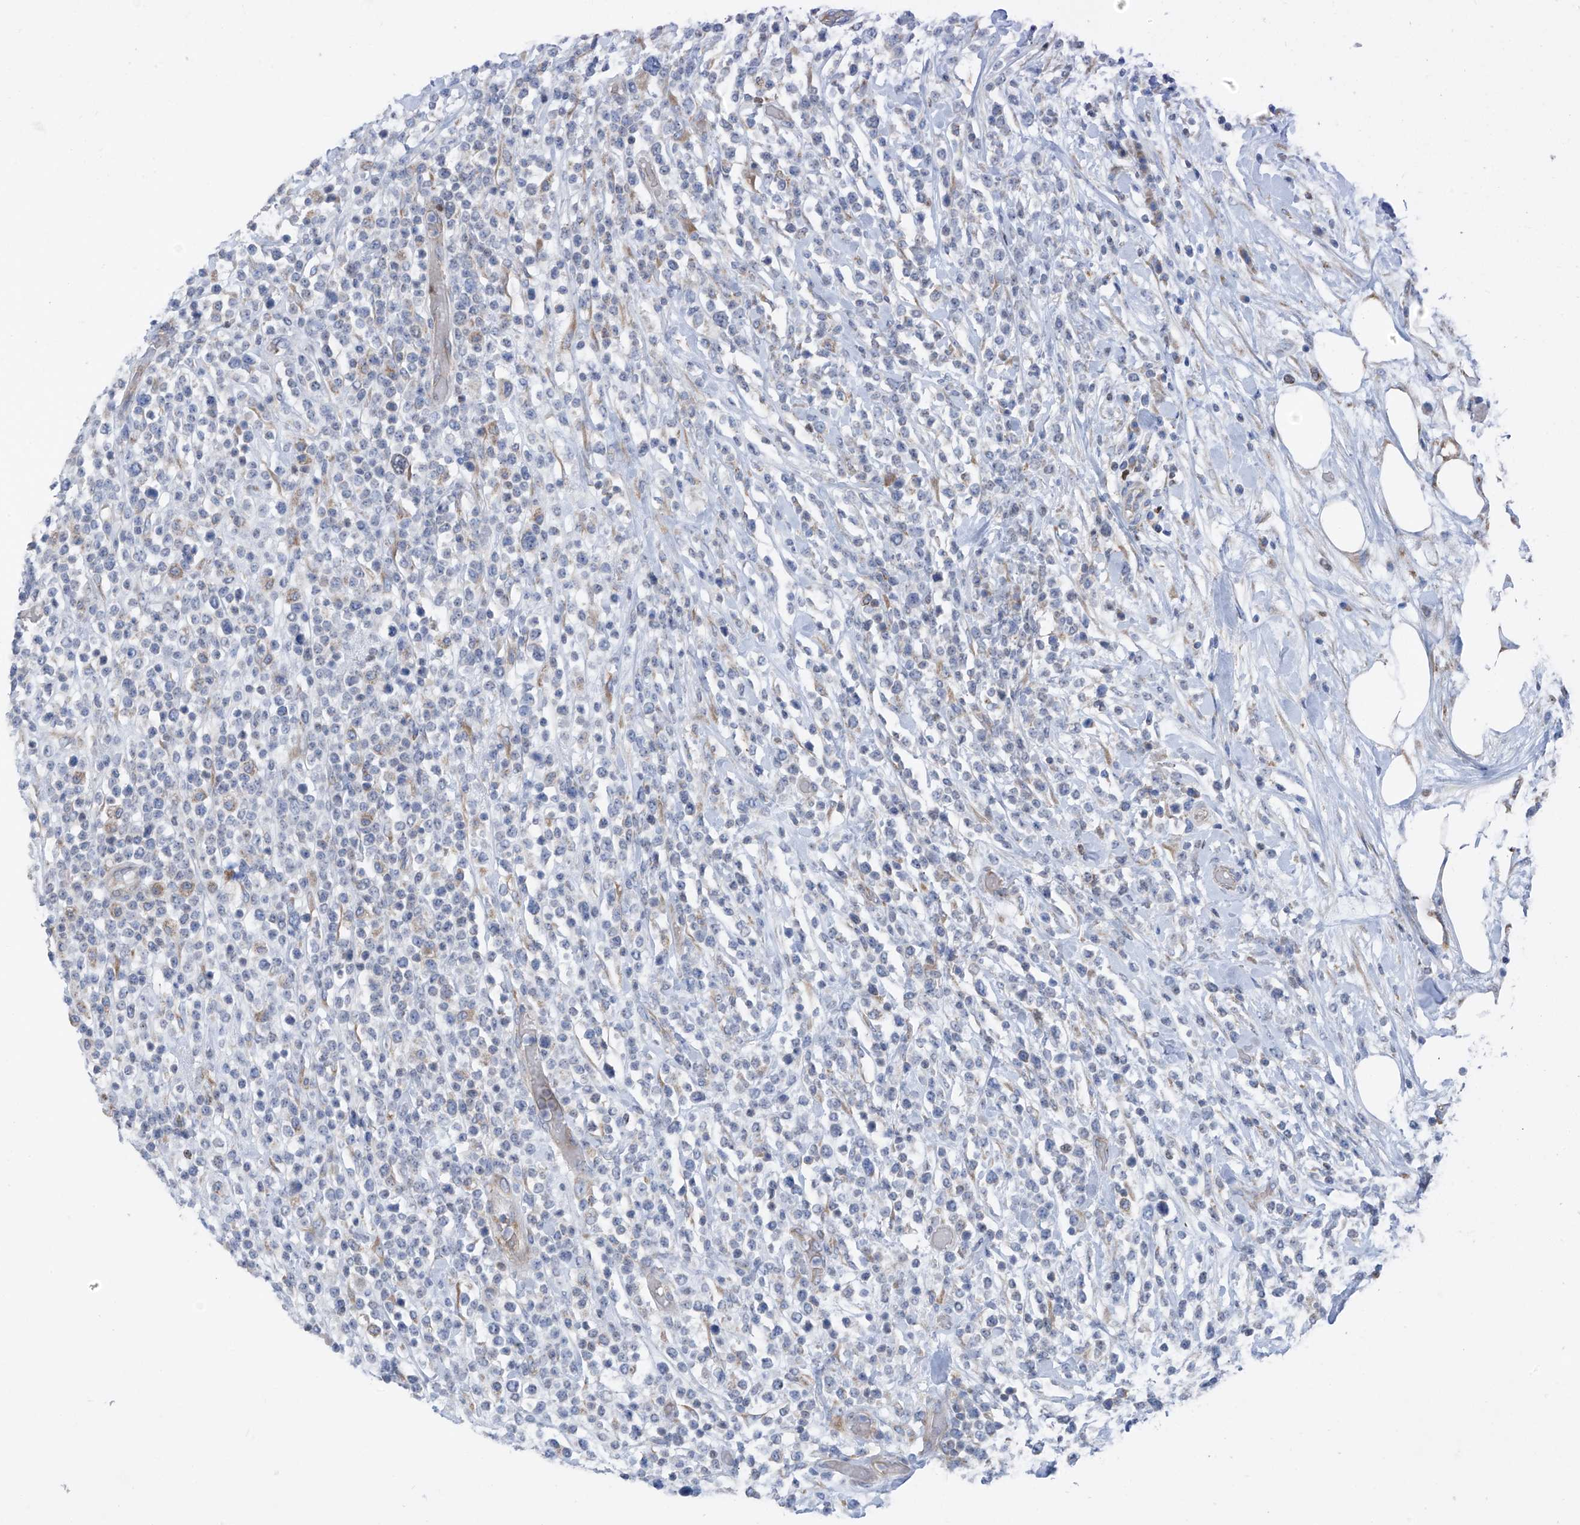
{"staining": {"intensity": "negative", "quantity": "none", "location": "none"}, "tissue": "lymphoma", "cell_type": "Tumor cells", "image_type": "cancer", "snomed": [{"axis": "morphology", "description": "Malignant lymphoma, non-Hodgkin's type, High grade"}, {"axis": "topography", "description": "Colon"}], "caption": "A photomicrograph of human malignant lymphoma, non-Hodgkin's type (high-grade) is negative for staining in tumor cells.", "gene": "EOMES", "patient": {"sex": "female", "age": 53}}